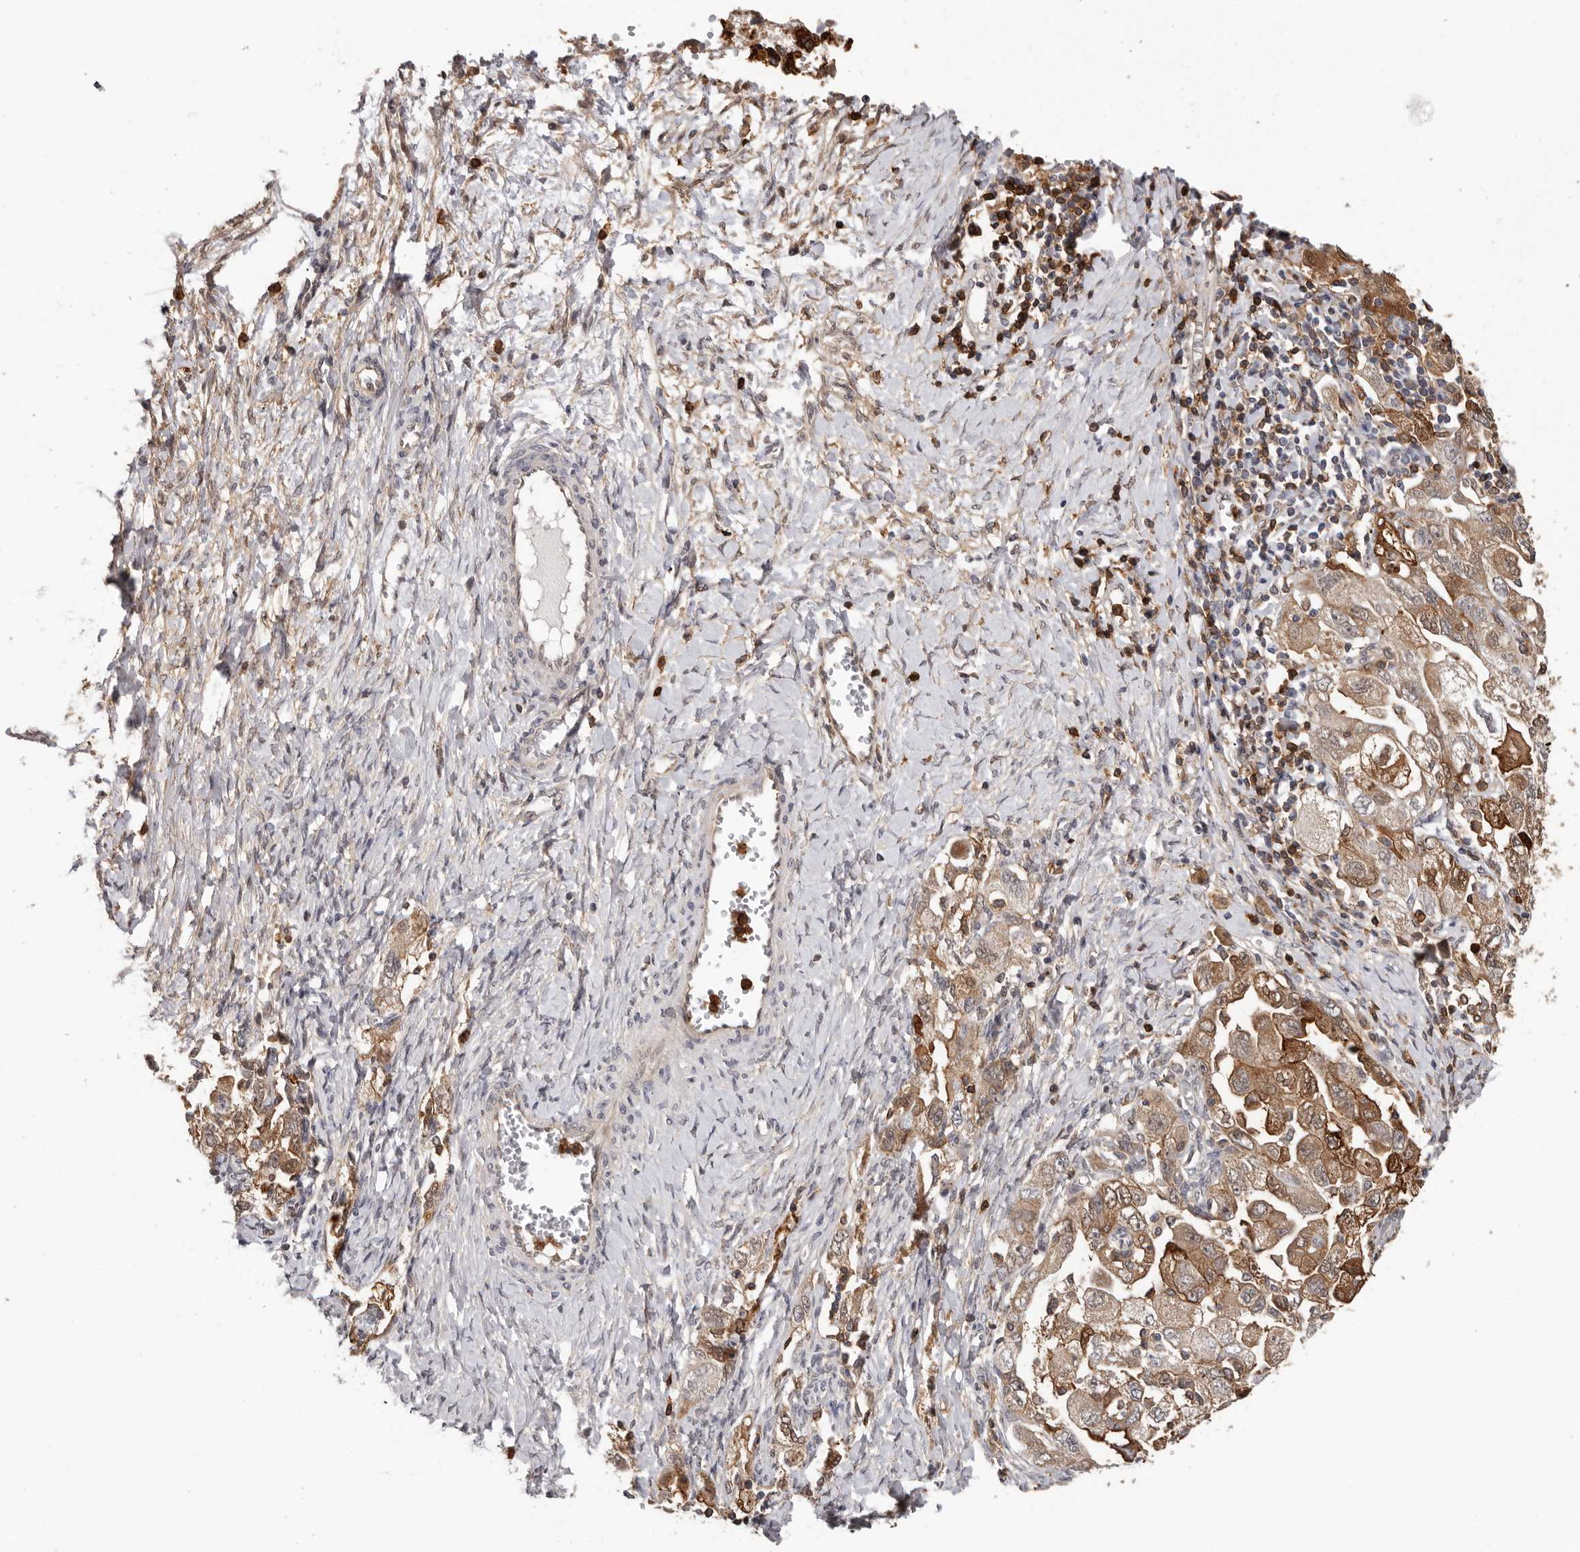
{"staining": {"intensity": "moderate", "quantity": ">75%", "location": "cytoplasmic/membranous,nuclear"}, "tissue": "ovarian cancer", "cell_type": "Tumor cells", "image_type": "cancer", "snomed": [{"axis": "morphology", "description": "Carcinoma, NOS"}, {"axis": "morphology", "description": "Cystadenocarcinoma, serous, NOS"}, {"axis": "topography", "description": "Ovary"}], "caption": "The photomicrograph demonstrates immunohistochemical staining of ovarian cancer. There is moderate cytoplasmic/membranous and nuclear positivity is appreciated in about >75% of tumor cells.", "gene": "PRR12", "patient": {"sex": "female", "age": 69}}